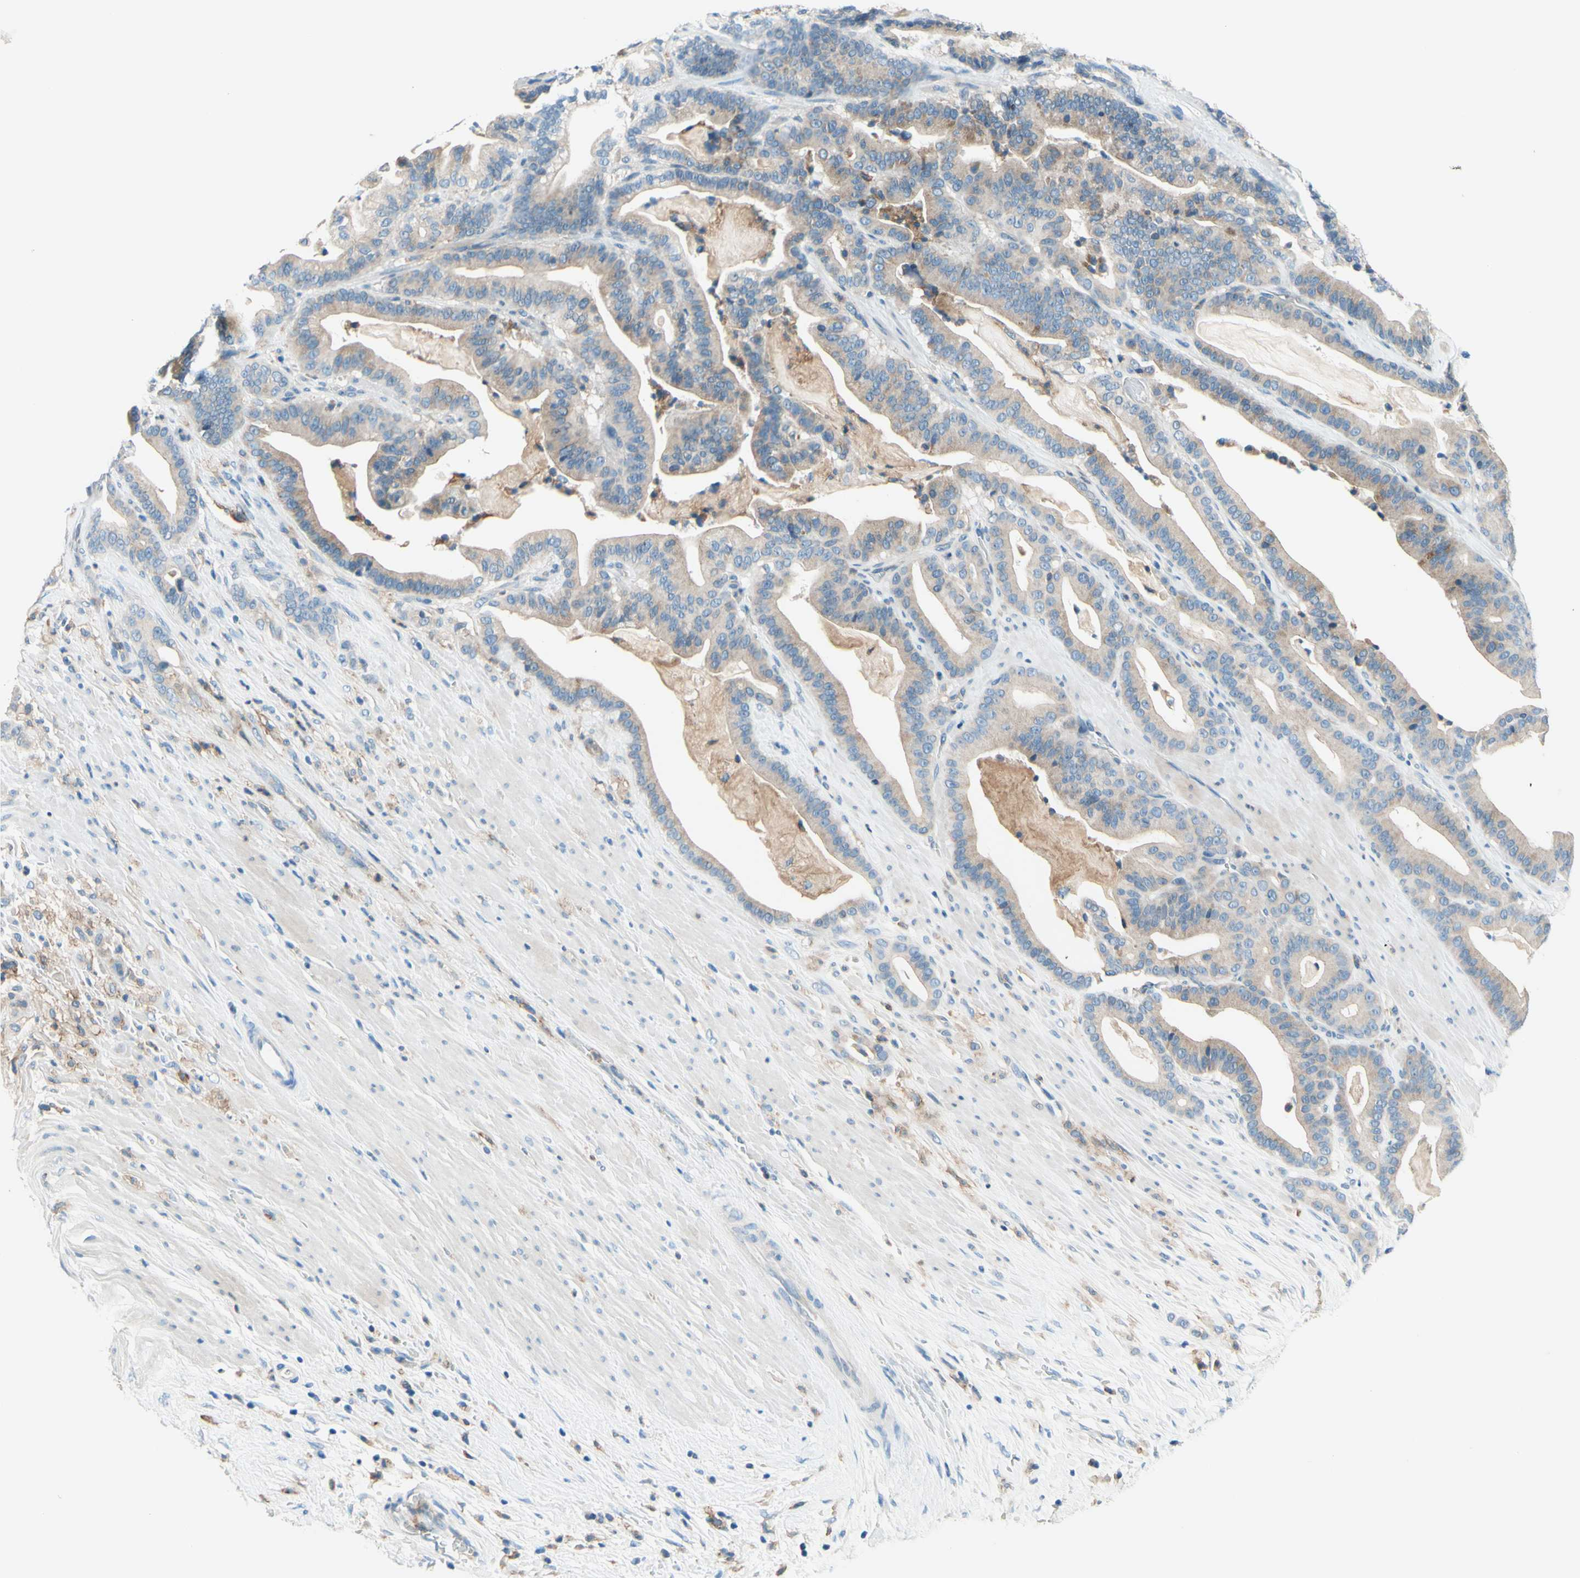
{"staining": {"intensity": "weak", "quantity": "25%-75%", "location": "cytoplasmic/membranous"}, "tissue": "pancreatic cancer", "cell_type": "Tumor cells", "image_type": "cancer", "snomed": [{"axis": "morphology", "description": "Adenocarcinoma, NOS"}, {"axis": "topography", "description": "Pancreas"}], "caption": "Tumor cells demonstrate low levels of weak cytoplasmic/membranous expression in approximately 25%-75% of cells in human adenocarcinoma (pancreatic). Using DAB (brown) and hematoxylin (blue) stains, captured at high magnification using brightfield microscopy.", "gene": "SIGLEC9", "patient": {"sex": "male", "age": 63}}